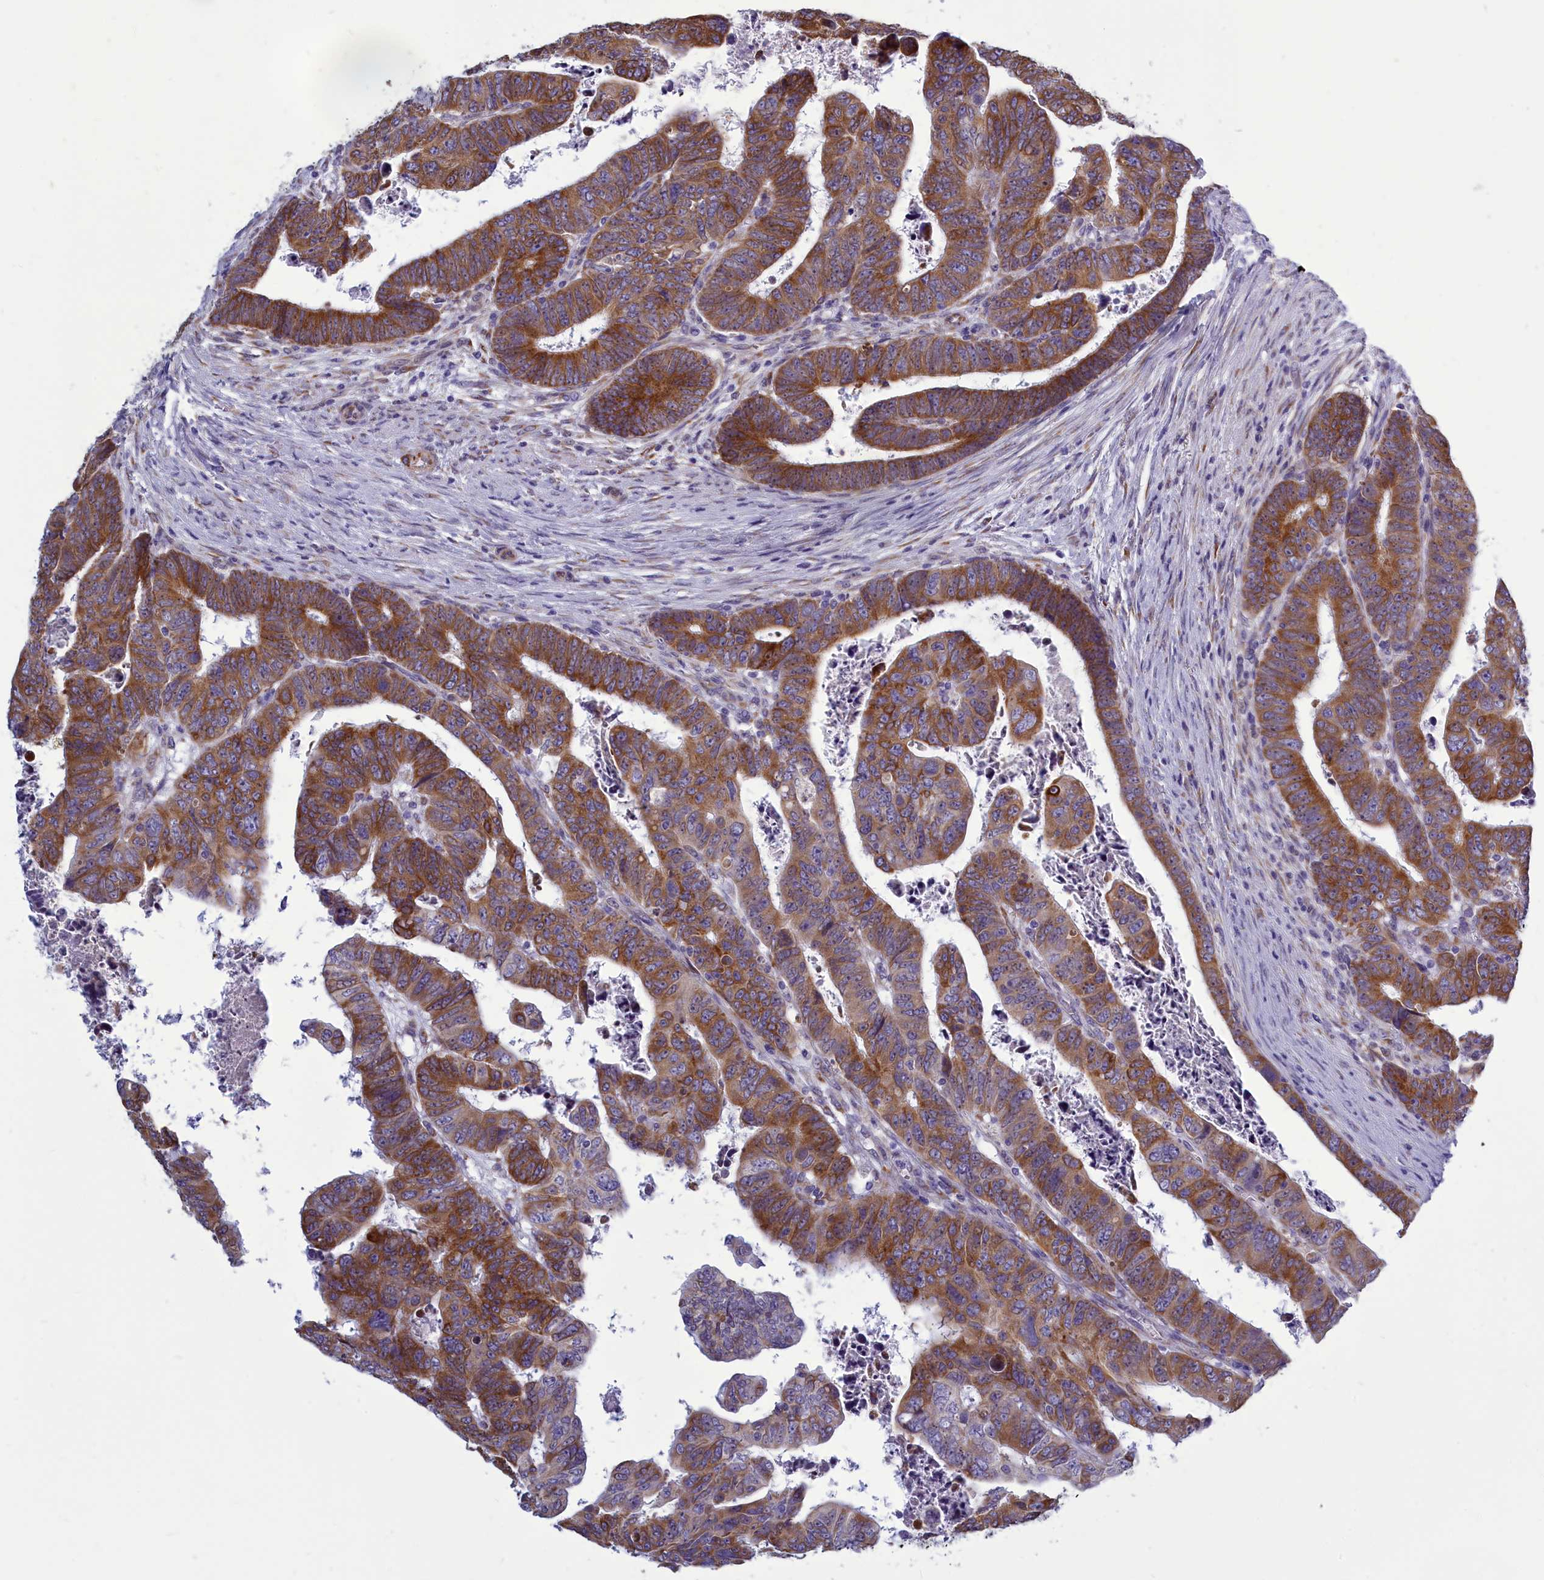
{"staining": {"intensity": "strong", "quantity": ">75%", "location": "cytoplasmic/membranous"}, "tissue": "colorectal cancer", "cell_type": "Tumor cells", "image_type": "cancer", "snomed": [{"axis": "morphology", "description": "Normal tissue, NOS"}, {"axis": "morphology", "description": "Adenocarcinoma, NOS"}, {"axis": "topography", "description": "Rectum"}], "caption": "Colorectal cancer (adenocarcinoma) was stained to show a protein in brown. There is high levels of strong cytoplasmic/membranous staining in approximately >75% of tumor cells.", "gene": "CENATAC", "patient": {"sex": "female", "age": 65}}